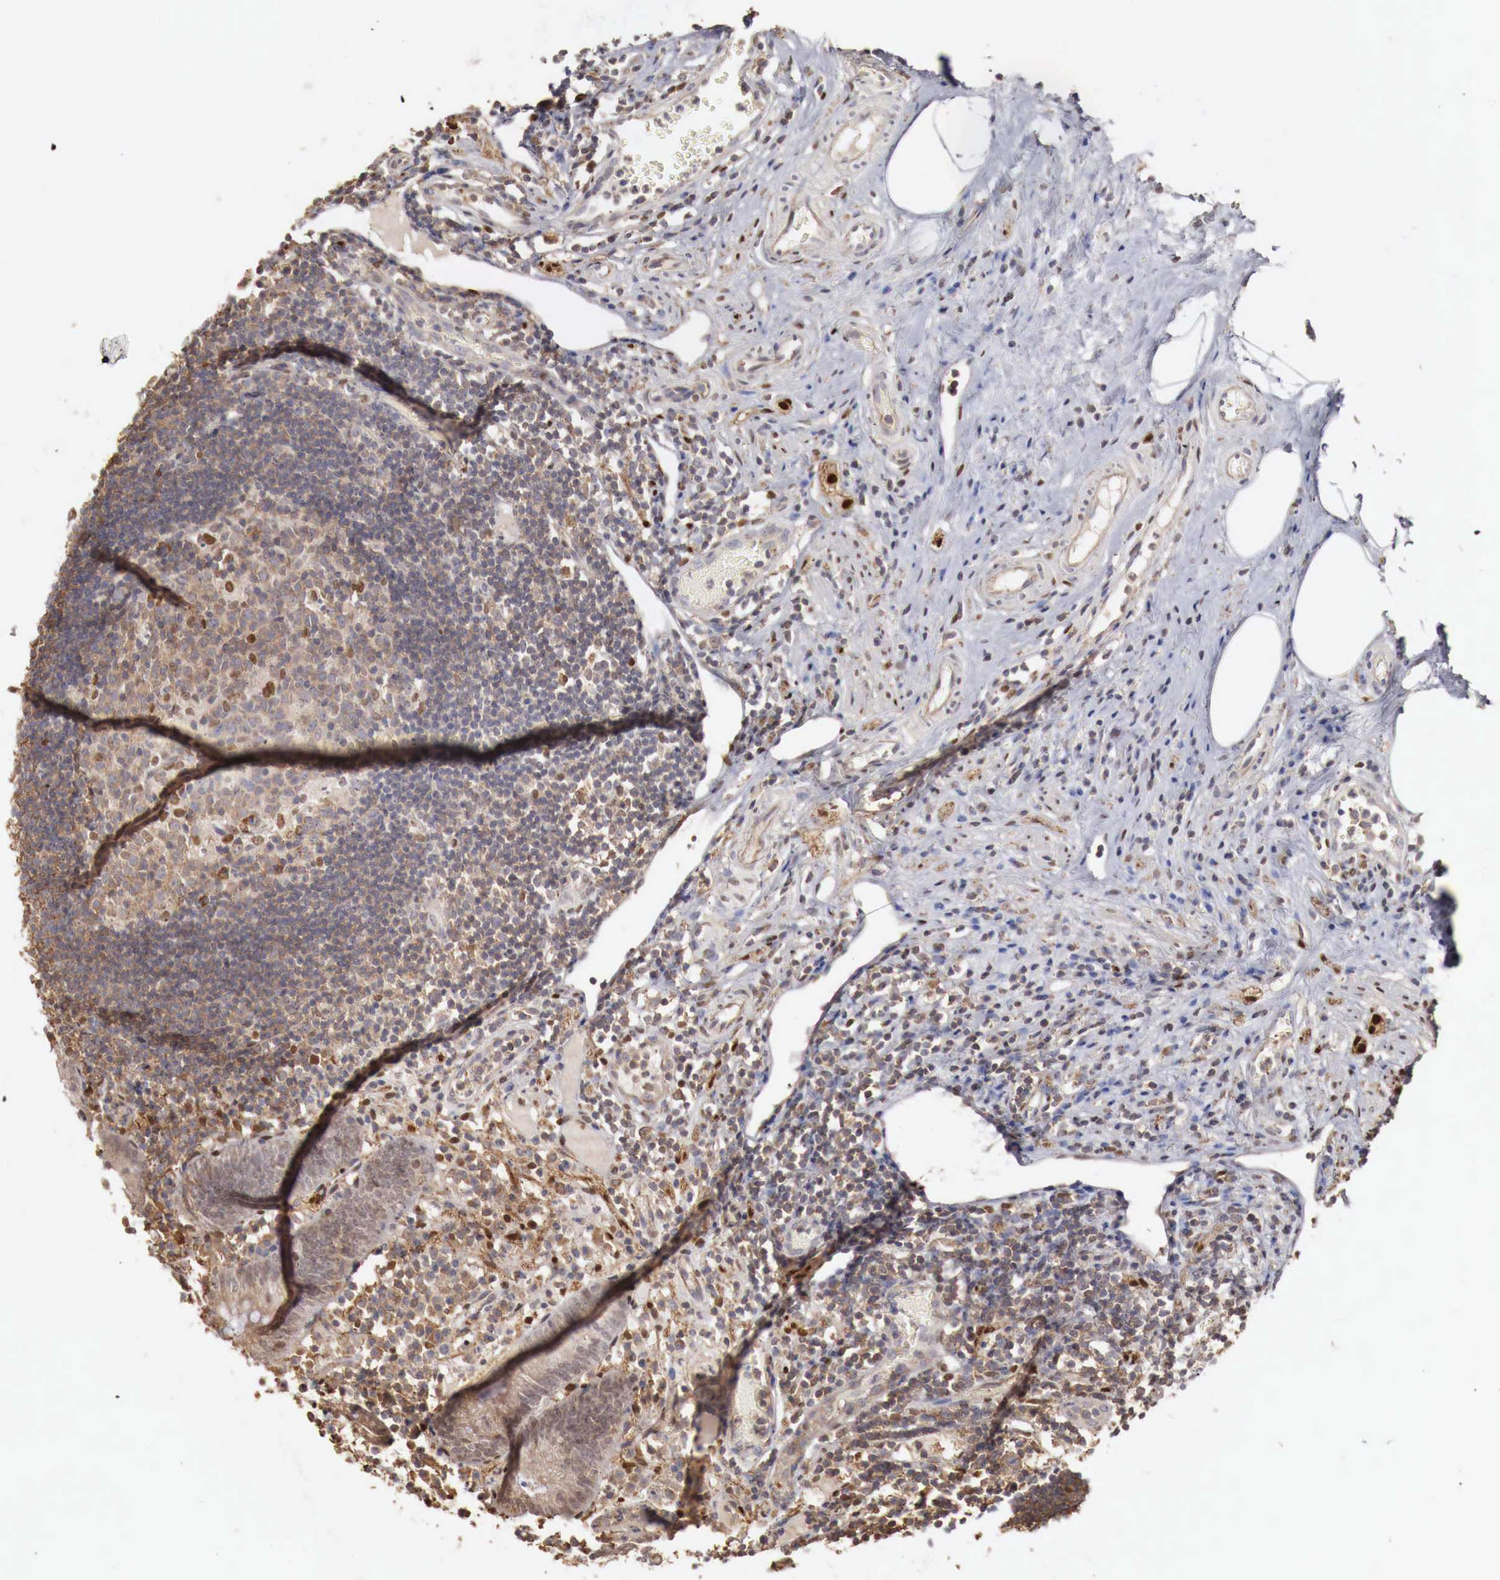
{"staining": {"intensity": "negative", "quantity": "none", "location": "none"}, "tissue": "appendix", "cell_type": "Glandular cells", "image_type": "normal", "snomed": [{"axis": "morphology", "description": "Normal tissue, NOS"}, {"axis": "topography", "description": "Appendix"}], "caption": "This is an IHC image of unremarkable appendix. There is no staining in glandular cells.", "gene": "KHDRBS2", "patient": {"sex": "male", "age": 25}}